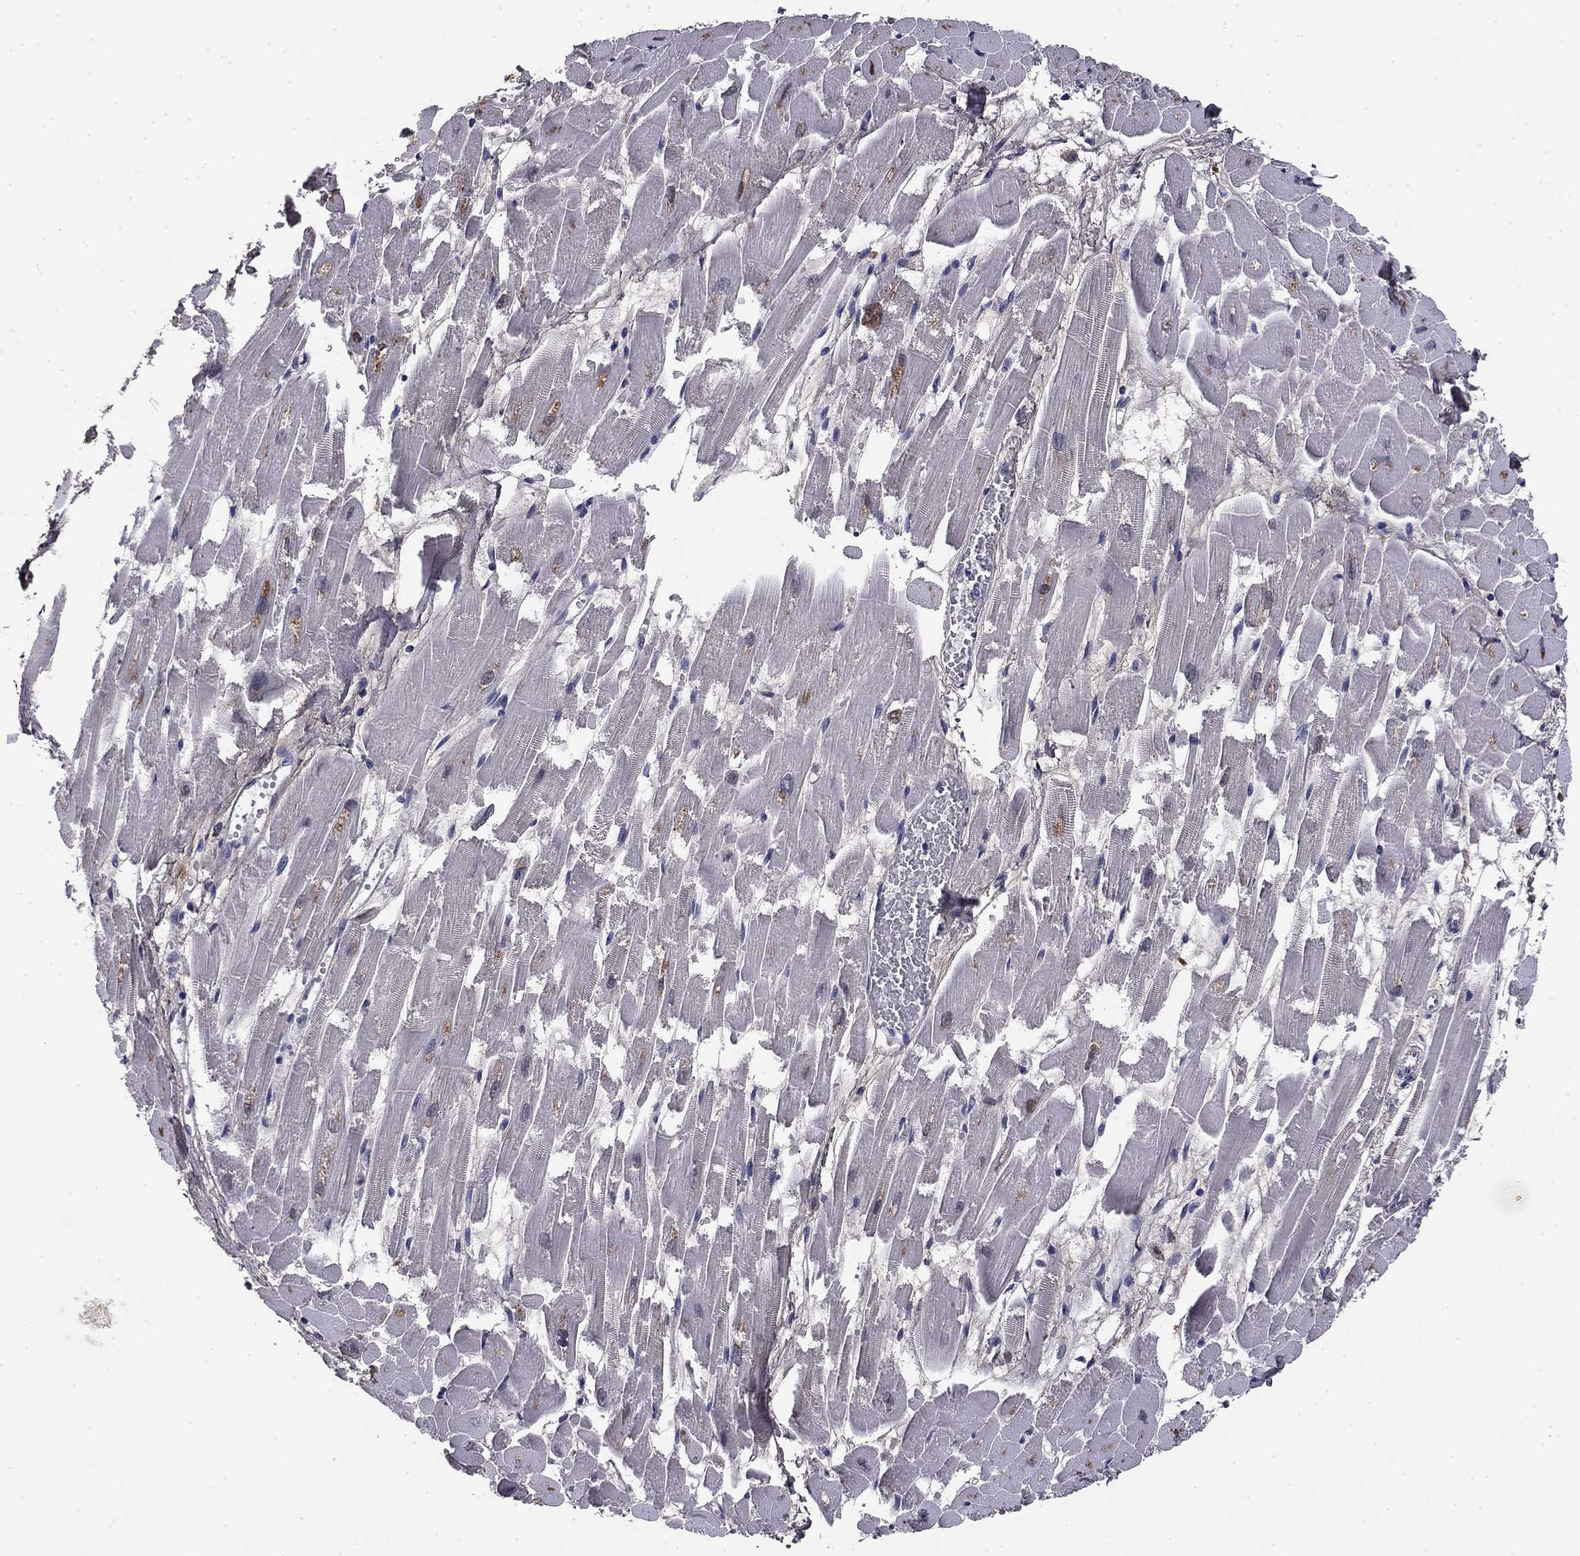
{"staining": {"intensity": "negative", "quantity": "none", "location": "none"}, "tissue": "heart muscle", "cell_type": "Cardiomyocytes", "image_type": "normal", "snomed": [{"axis": "morphology", "description": "Normal tissue, NOS"}, {"axis": "topography", "description": "Heart"}], "caption": "Human heart muscle stained for a protein using immunohistochemistry (IHC) demonstrates no expression in cardiomyocytes.", "gene": "COL2A1", "patient": {"sex": "female", "age": 52}}